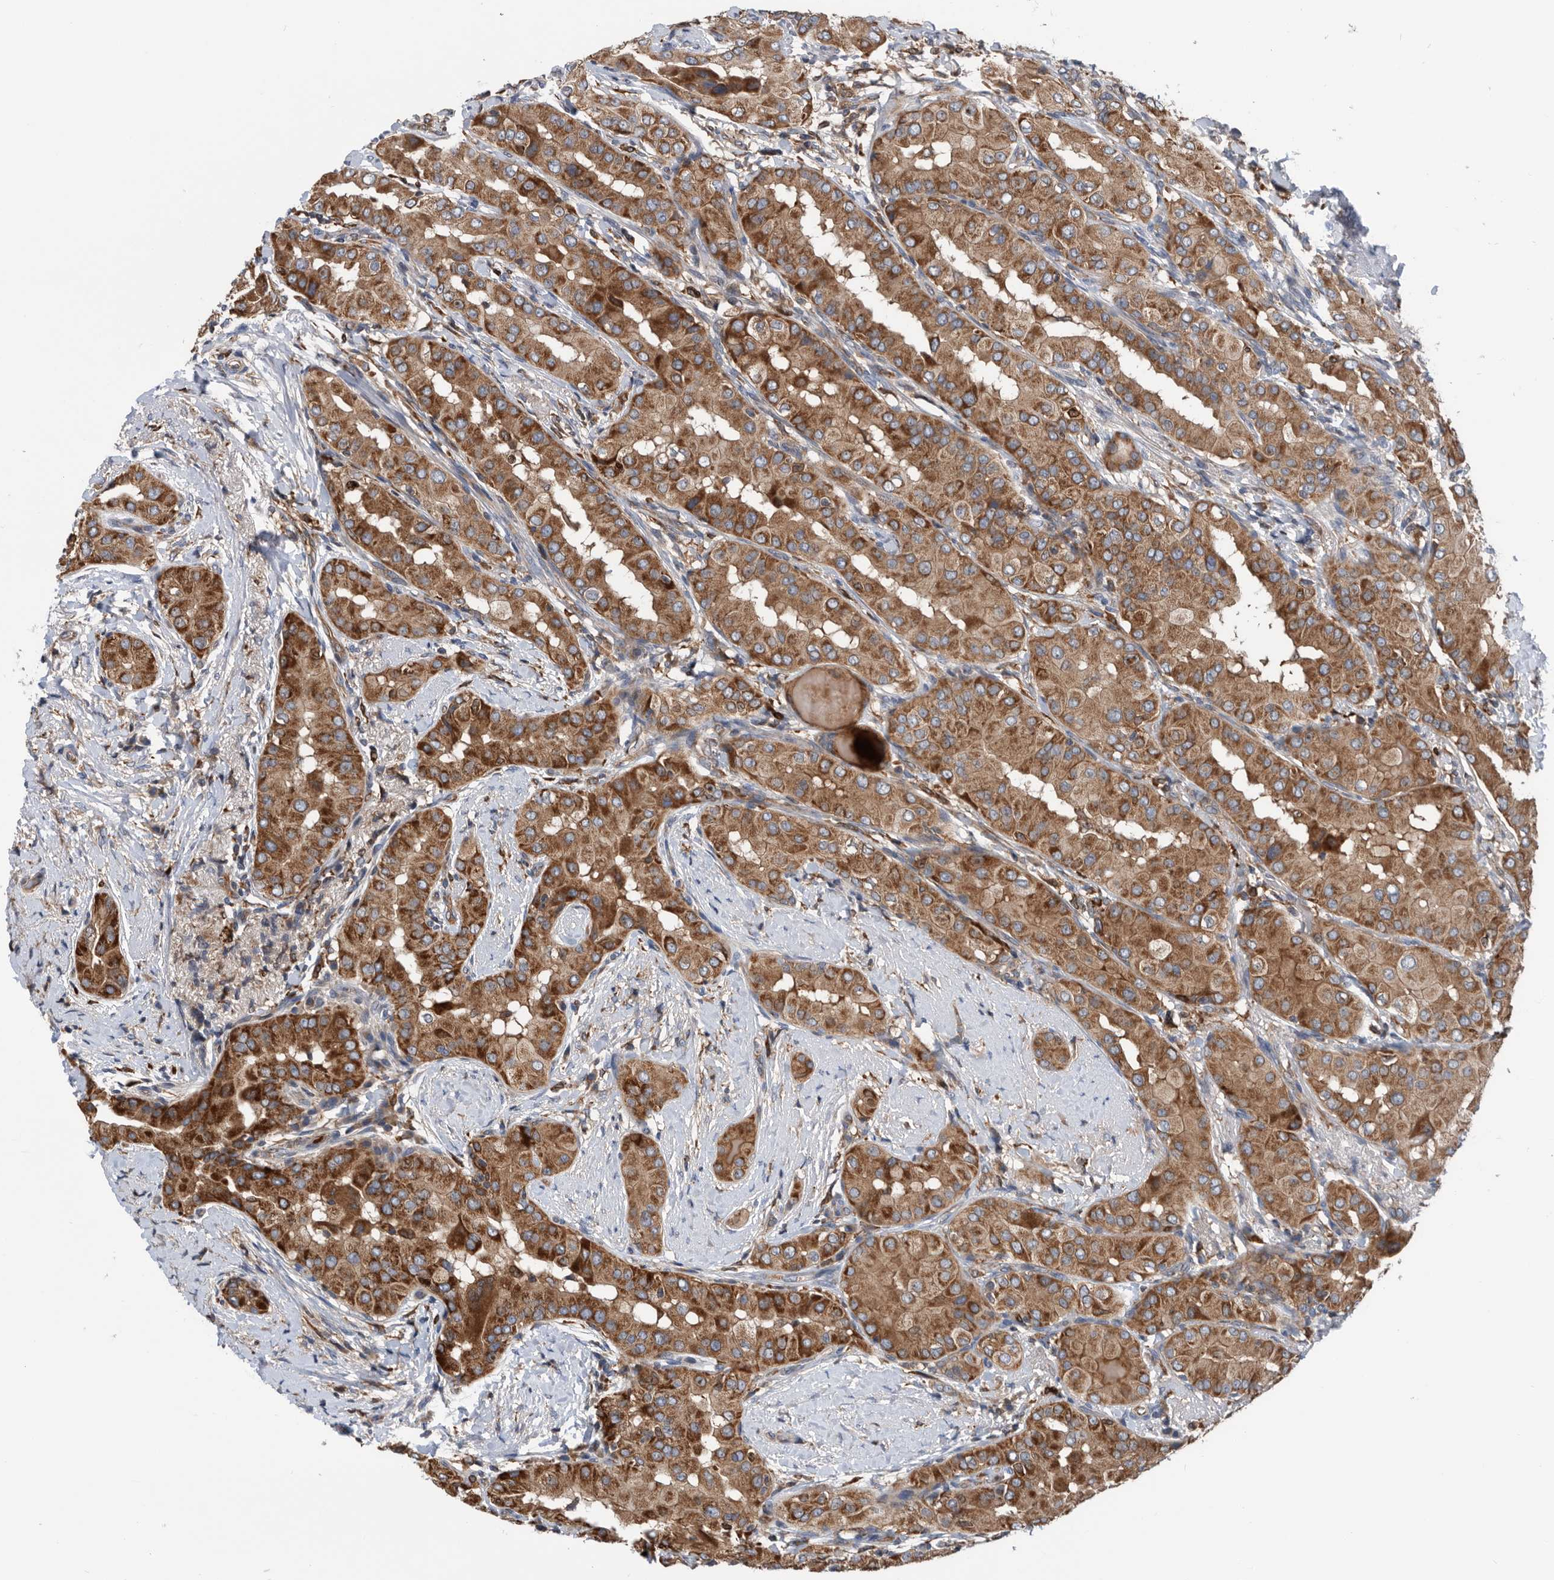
{"staining": {"intensity": "strong", "quantity": ">75%", "location": "cytoplasmic/membranous"}, "tissue": "thyroid cancer", "cell_type": "Tumor cells", "image_type": "cancer", "snomed": [{"axis": "morphology", "description": "Papillary adenocarcinoma, NOS"}, {"axis": "topography", "description": "Thyroid gland"}], "caption": "Tumor cells reveal high levels of strong cytoplasmic/membranous positivity in approximately >75% of cells in human papillary adenocarcinoma (thyroid).", "gene": "ATAD2", "patient": {"sex": "male", "age": 33}}